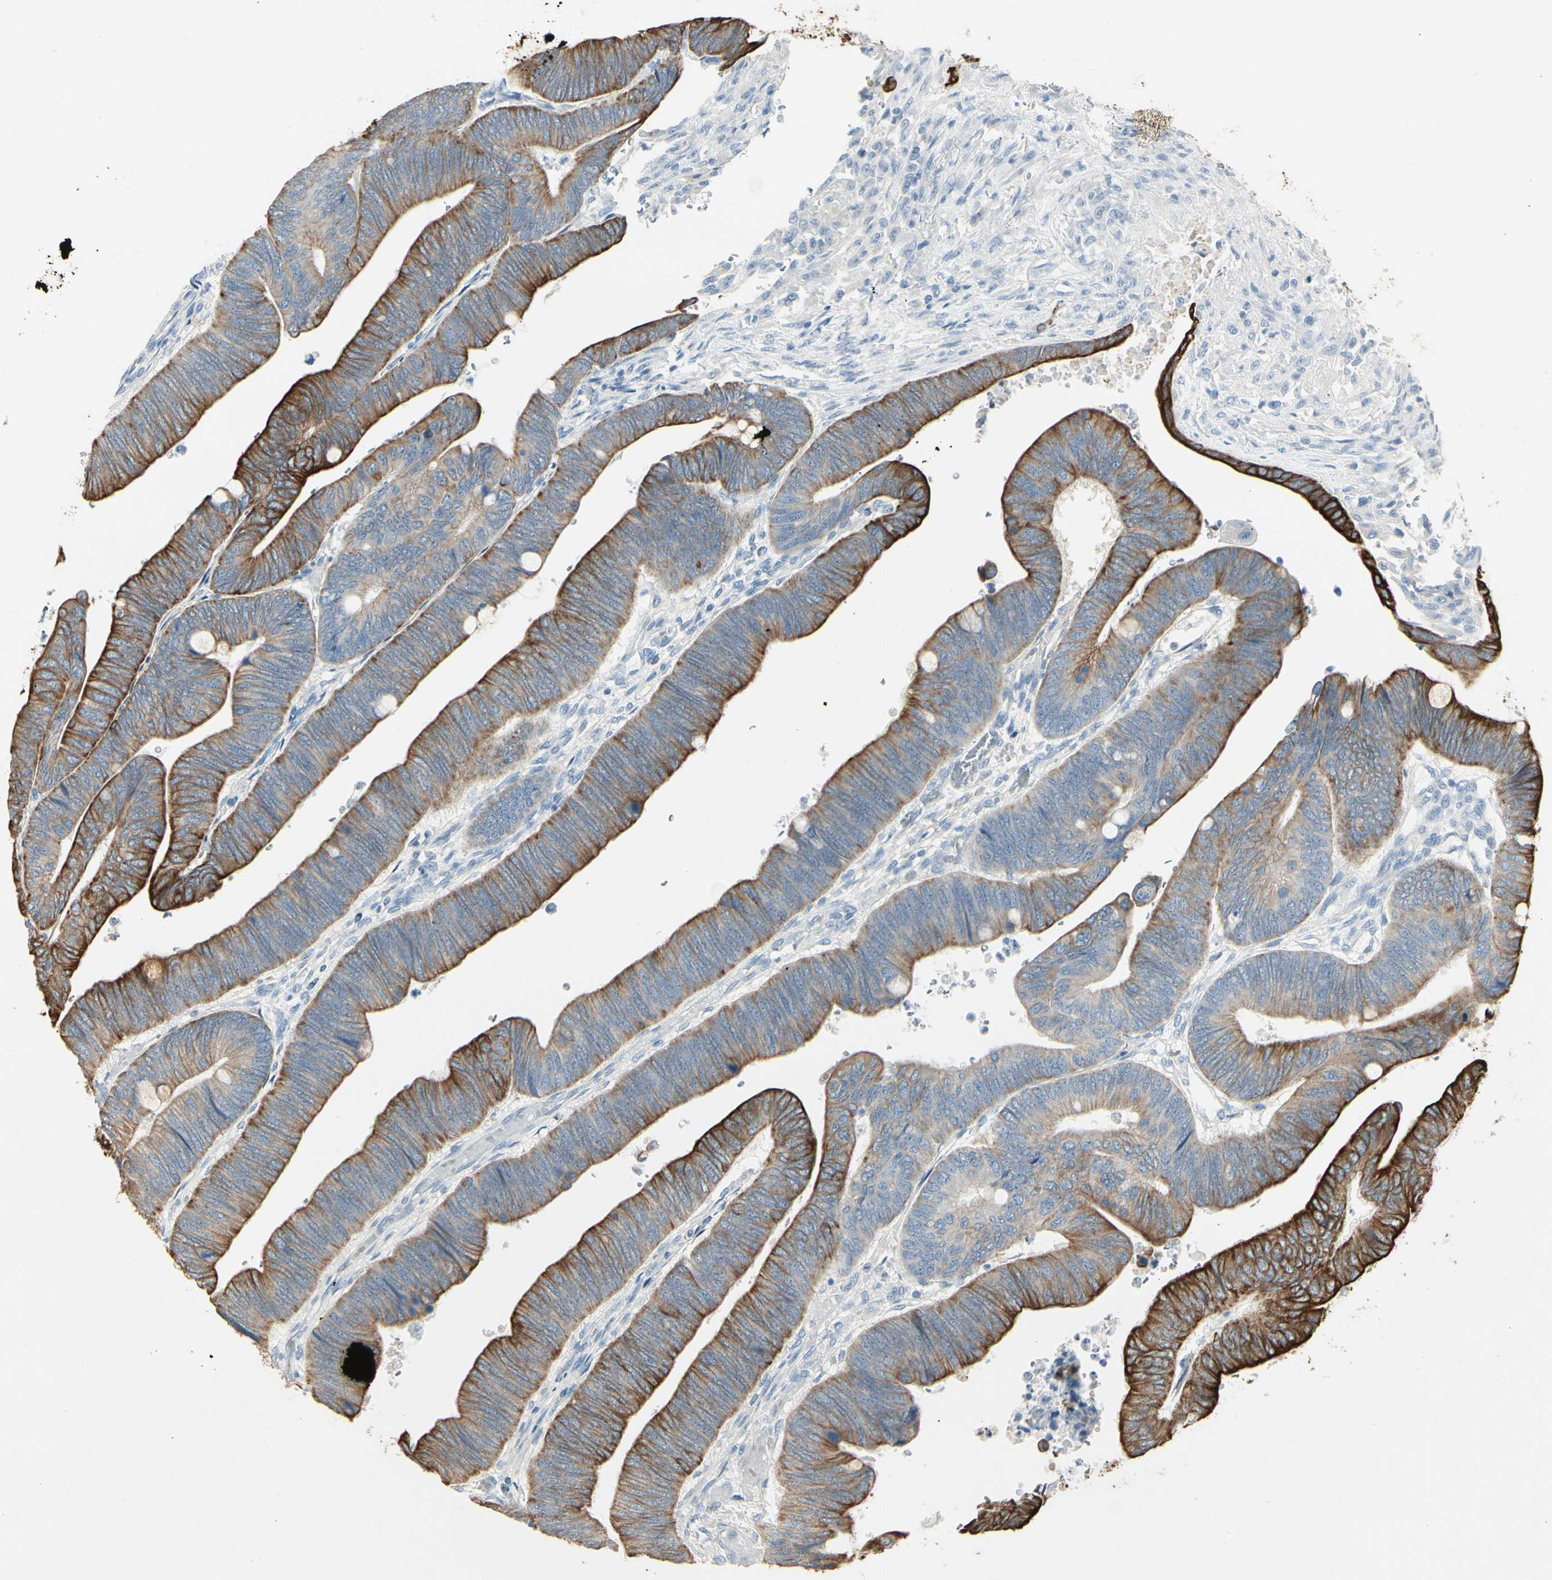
{"staining": {"intensity": "strong", "quantity": "25%-75%", "location": "cytoplasmic/membranous"}, "tissue": "colorectal cancer", "cell_type": "Tumor cells", "image_type": "cancer", "snomed": [{"axis": "morphology", "description": "Normal tissue, NOS"}, {"axis": "morphology", "description": "Adenocarcinoma, NOS"}, {"axis": "topography", "description": "Rectum"}, {"axis": "topography", "description": "Peripheral nerve tissue"}], "caption": "An image of adenocarcinoma (colorectal) stained for a protein exhibits strong cytoplasmic/membranous brown staining in tumor cells.", "gene": "SKIL", "patient": {"sex": "male", "age": 92}}